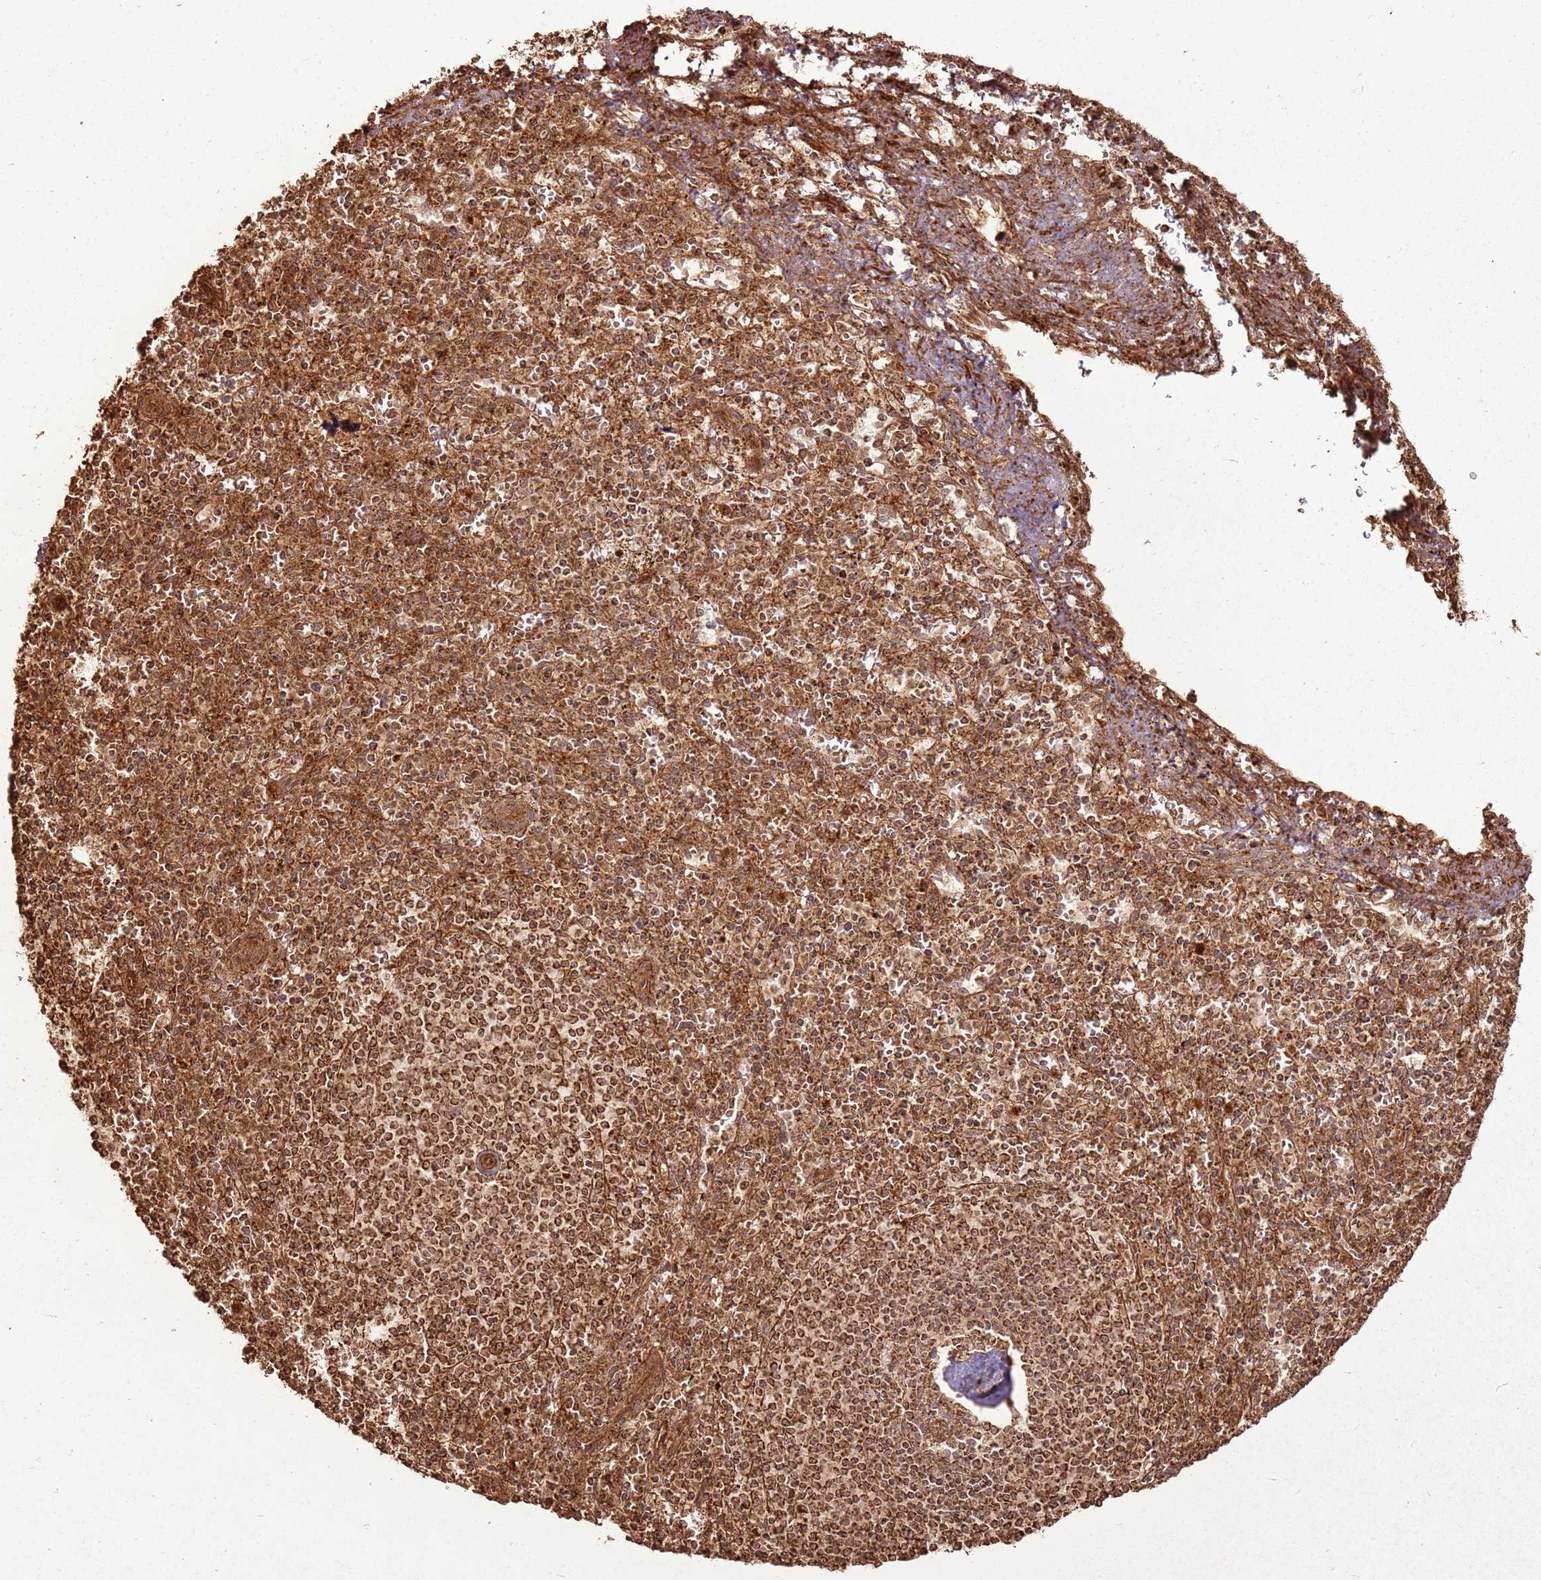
{"staining": {"intensity": "strong", "quantity": ">75%", "location": "cytoplasmic/membranous"}, "tissue": "spleen", "cell_type": "Cells in red pulp", "image_type": "normal", "snomed": [{"axis": "morphology", "description": "Normal tissue, NOS"}, {"axis": "topography", "description": "Spleen"}], "caption": "Immunohistochemical staining of normal human spleen displays high levels of strong cytoplasmic/membranous staining in approximately >75% of cells in red pulp.", "gene": "MRPS6", "patient": {"sex": "male", "age": 72}}